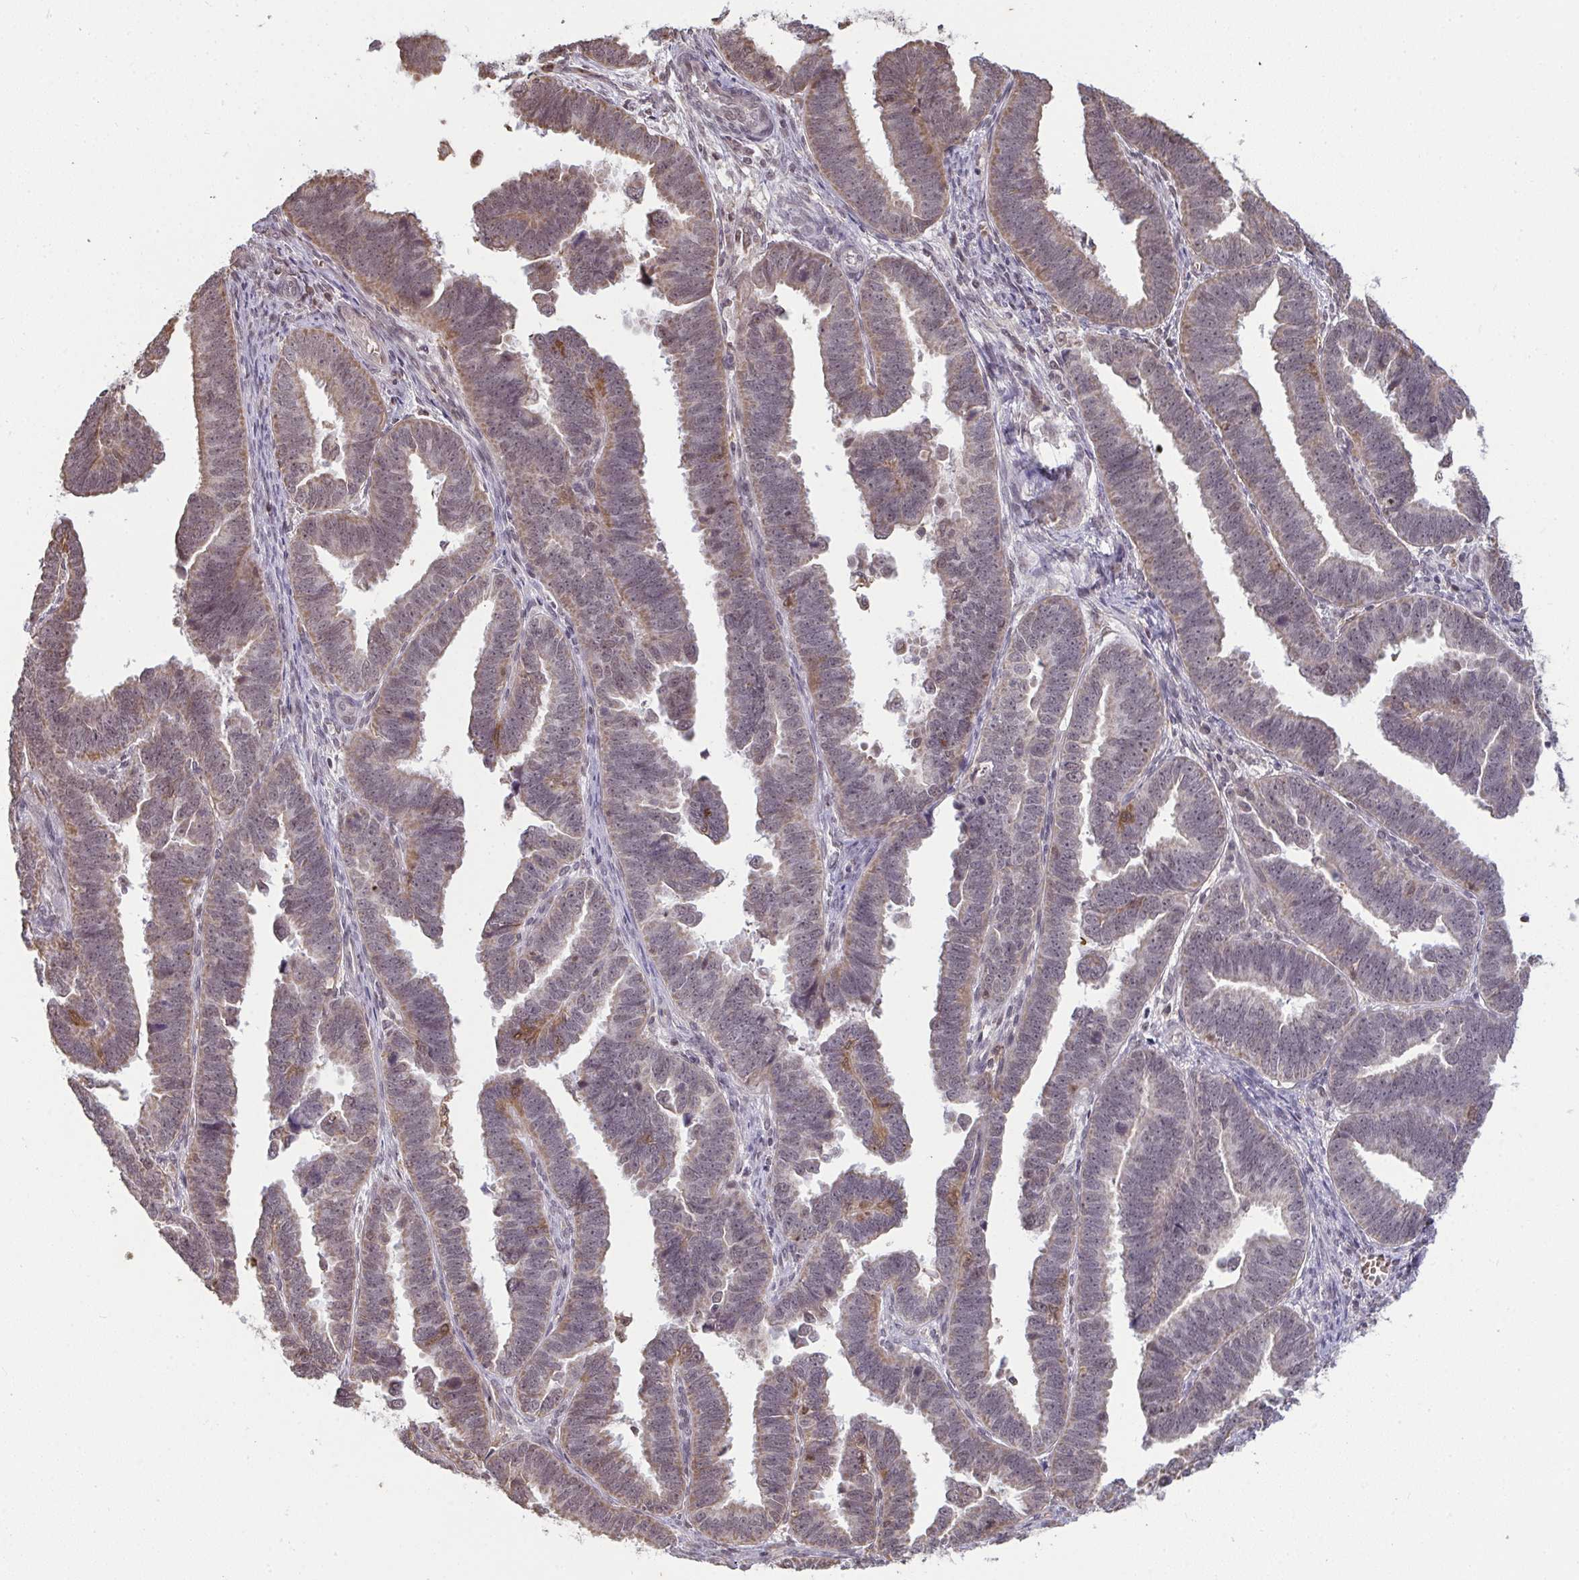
{"staining": {"intensity": "weak", "quantity": "<25%", "location": "cytoplasmic/membranous"}, "tissue": "endometrial cancer", "cell_type": "Tumor cells", "image_type": "cancer", "snomed": [{"axis": "morphology", "description": "Adenocarcinoma, NOS"}, {"axis": "topography", "description": "Endometrium"}], "caption": "This image is of endometrial cancer (adenocarcinoma) stained with immunohistochemistry (IHC) to label a protein in brown with the nuclei are counter-stained blue. There is no positivity in tumor cells. (Brightfield microscopy of DAB IHC at high magnification).", "gene": "SAP30", "patient": {"sex": "female", "age": 75}}